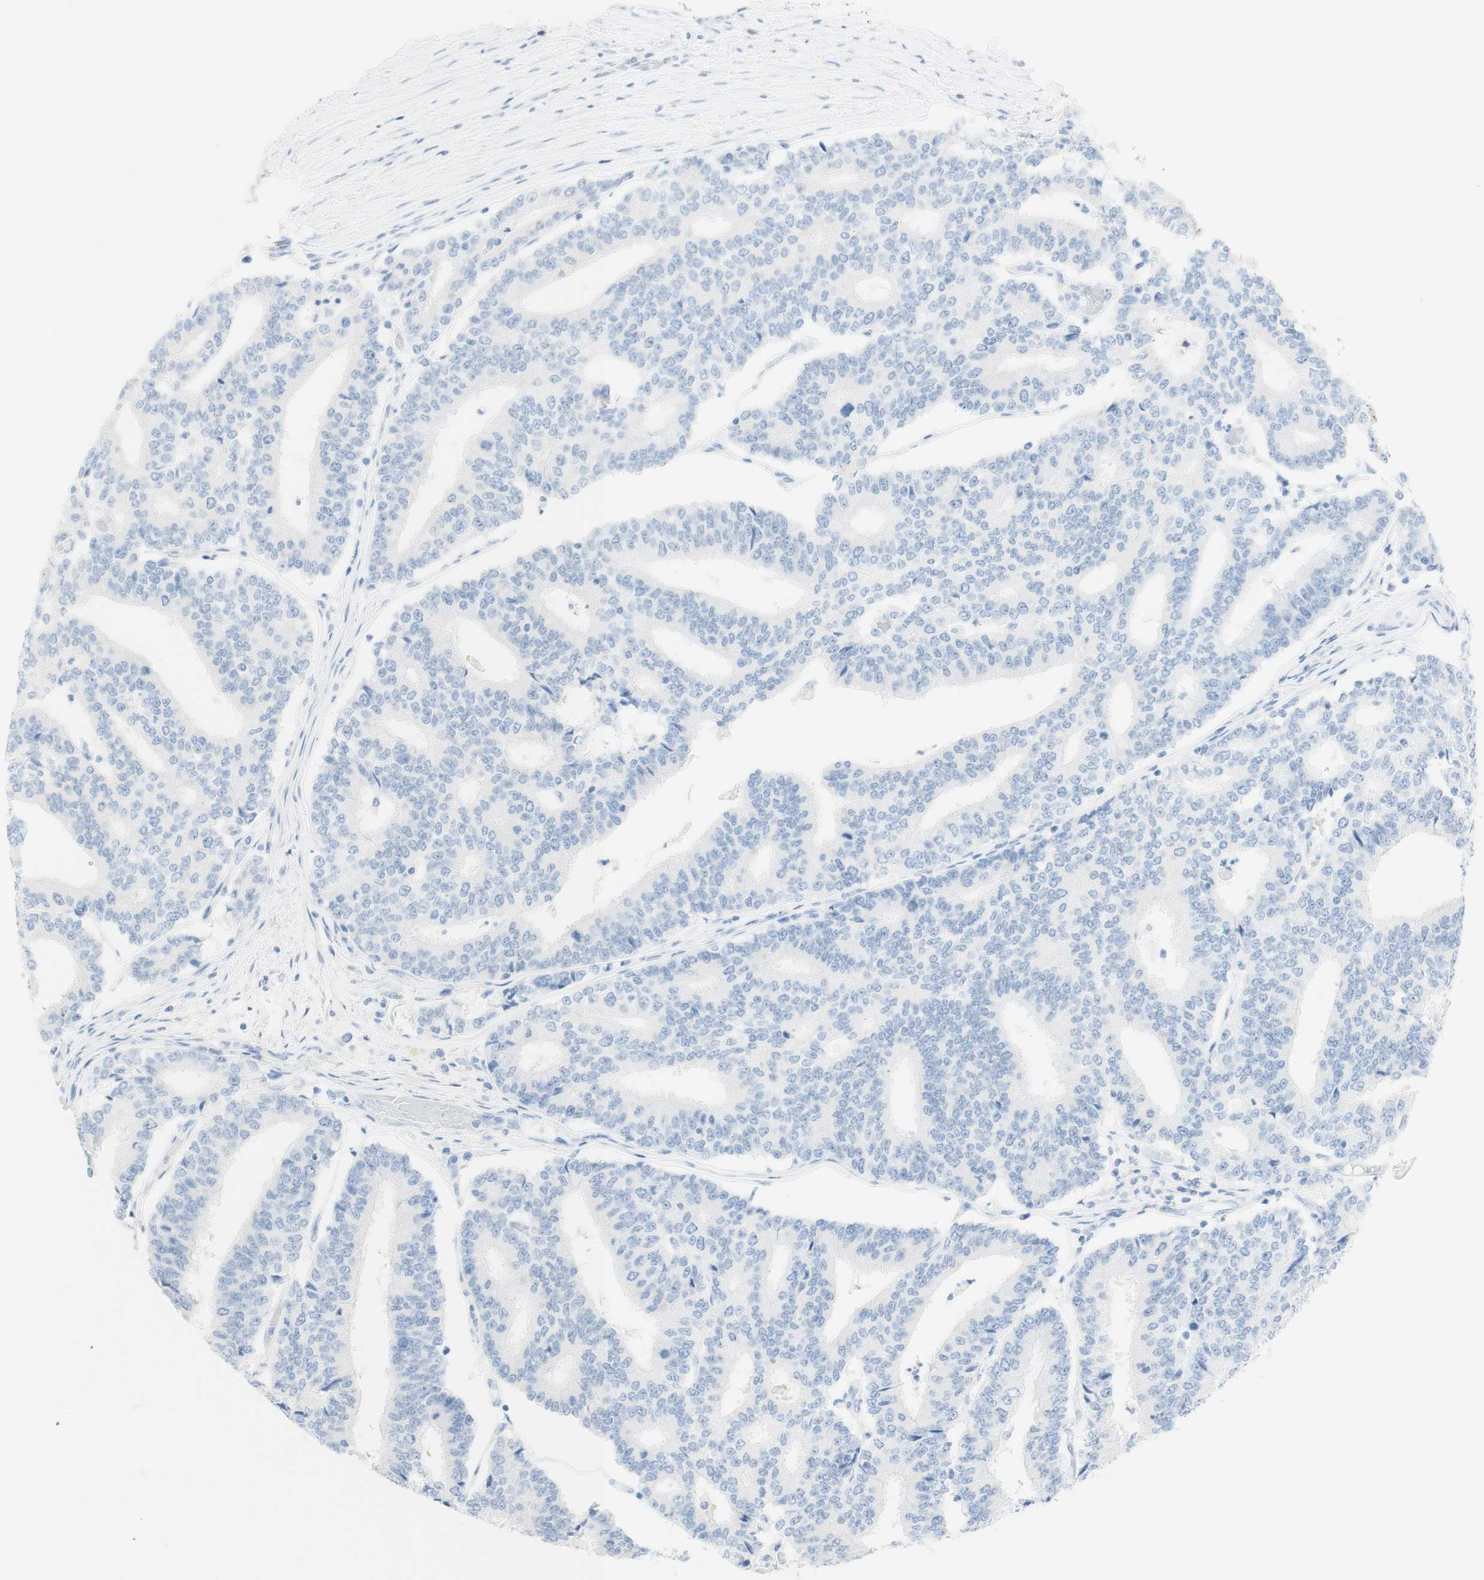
{"staining": {"intensity": "negative", "quantity": "none", "location": "none"}, "tissue": "prostate cancer", "cell_type": "Tumor cells", "image_type": "cancer", "snomed": [{"axis": "morphology", "description": "Normal tissue, NOS"}, {"axis": "morphology", "description": "Adenocarcinoma, High grade"}, {"axis": "topography", "description": "Prostate"}, {"axis": "topography", "description": "Seminal veicle"}], "caption": "Adenocarcinoma (high-grade) (prostate) was stained to show a protein in brown. There is no significant positivity in tumor cells. (DAB immunohistochemistry with hematoxylin counter stain).", "gene": "TPO", "patient": {"sex": "male", "age": 55}}